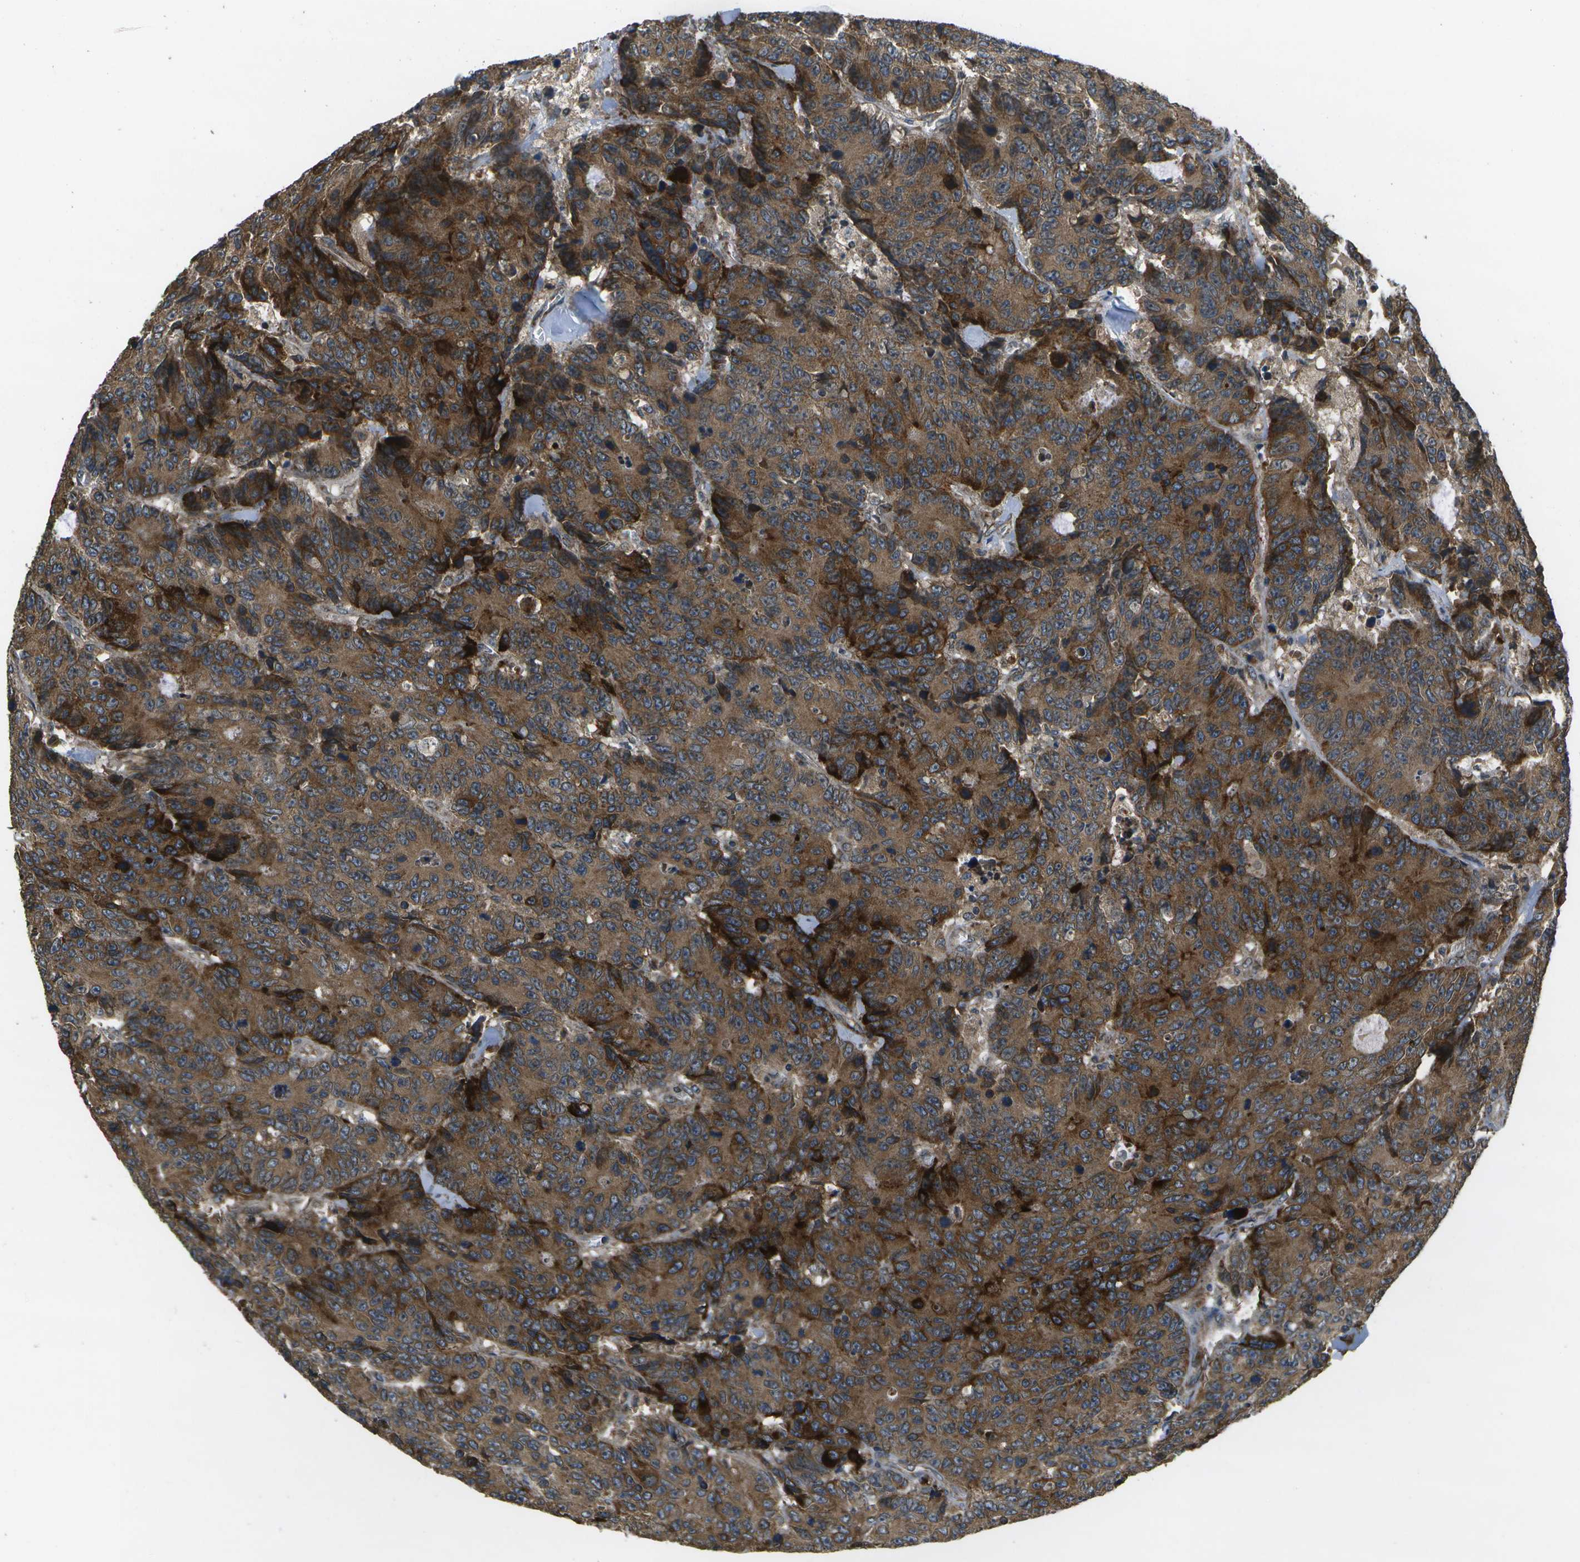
{"staining": {"intensity": "strong", "quantity": ">75%", "location": "cytoplasmic/membranous"}, "tissue": "colorectal cancer", "cell_type": "Tumor cells", "image_type": "cancer", "snomed": [{"axis": "morphology", "description": "Adenocarcinoma, NOS"}, {"axis": "topography", "description": "Colon"}], "caption": "Colorectal cancer (adenocarcinoma) stained with a brown dye demonstrates strong cytoplasmic/membranous positive positivity in about >75% of tumor cells.", "gene": "HFE", "patient": {"sex": "female", "age": 86}}